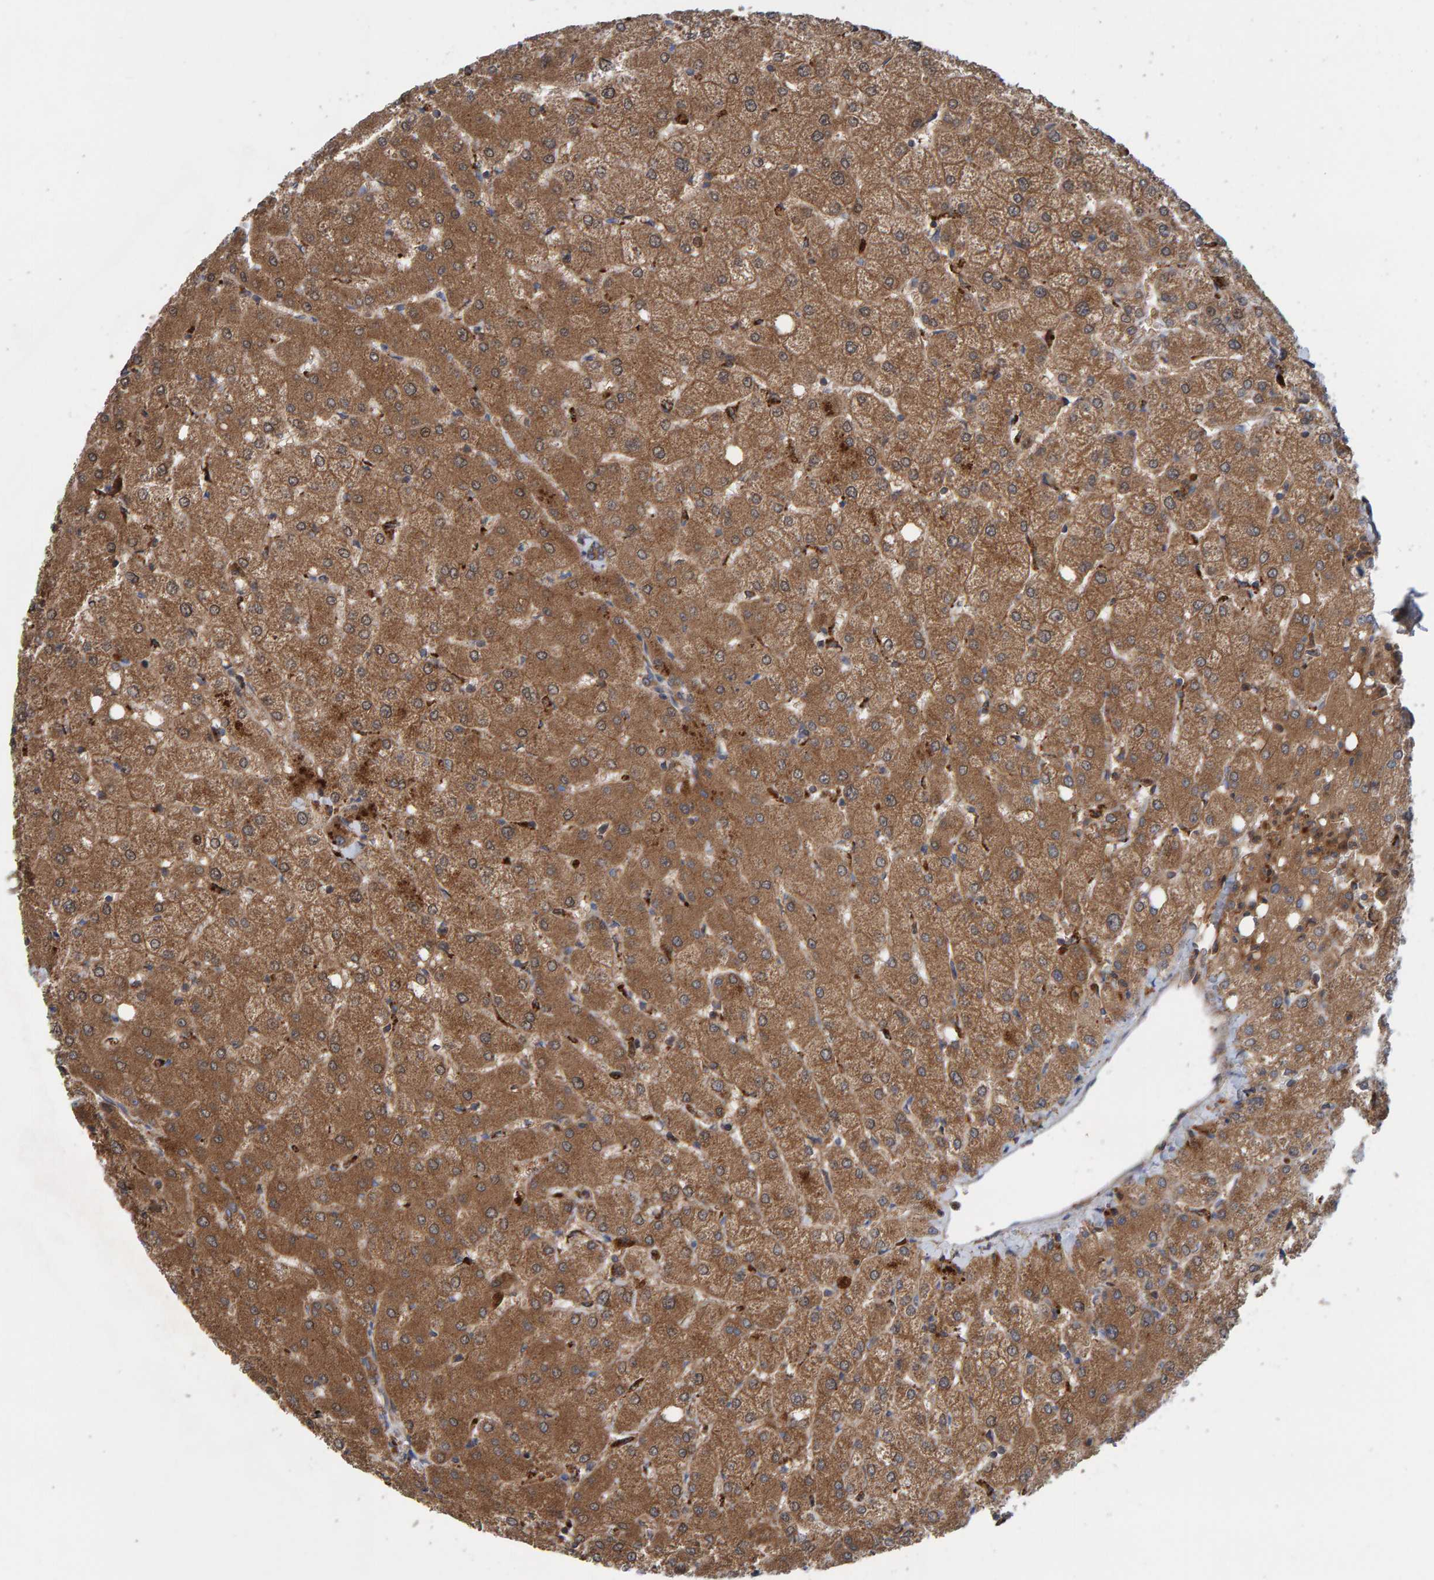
{"staining": {"intensity": "moderate", "quantity": ">75%", "location": "cytoplasmic/membranous"}, "tissue": "liver", "cell_type": "Cholangiocytes", "image_type": "normal", "snomed": [{"axis": "morphology", "description": "Normal tissue, NOS"}, {"axis": "topography", "description": "Liver"}], "caption": "DAB immunohistochemical staining of benign human liver exhibits moderate cytoplasmic/membranous protein staining in approximately >75% of cholangiocytes. (IHC, brightfield microscopy, high magnification).", "gene": "KIAA0753", "patient": {"sex": "female", "age": 54}}